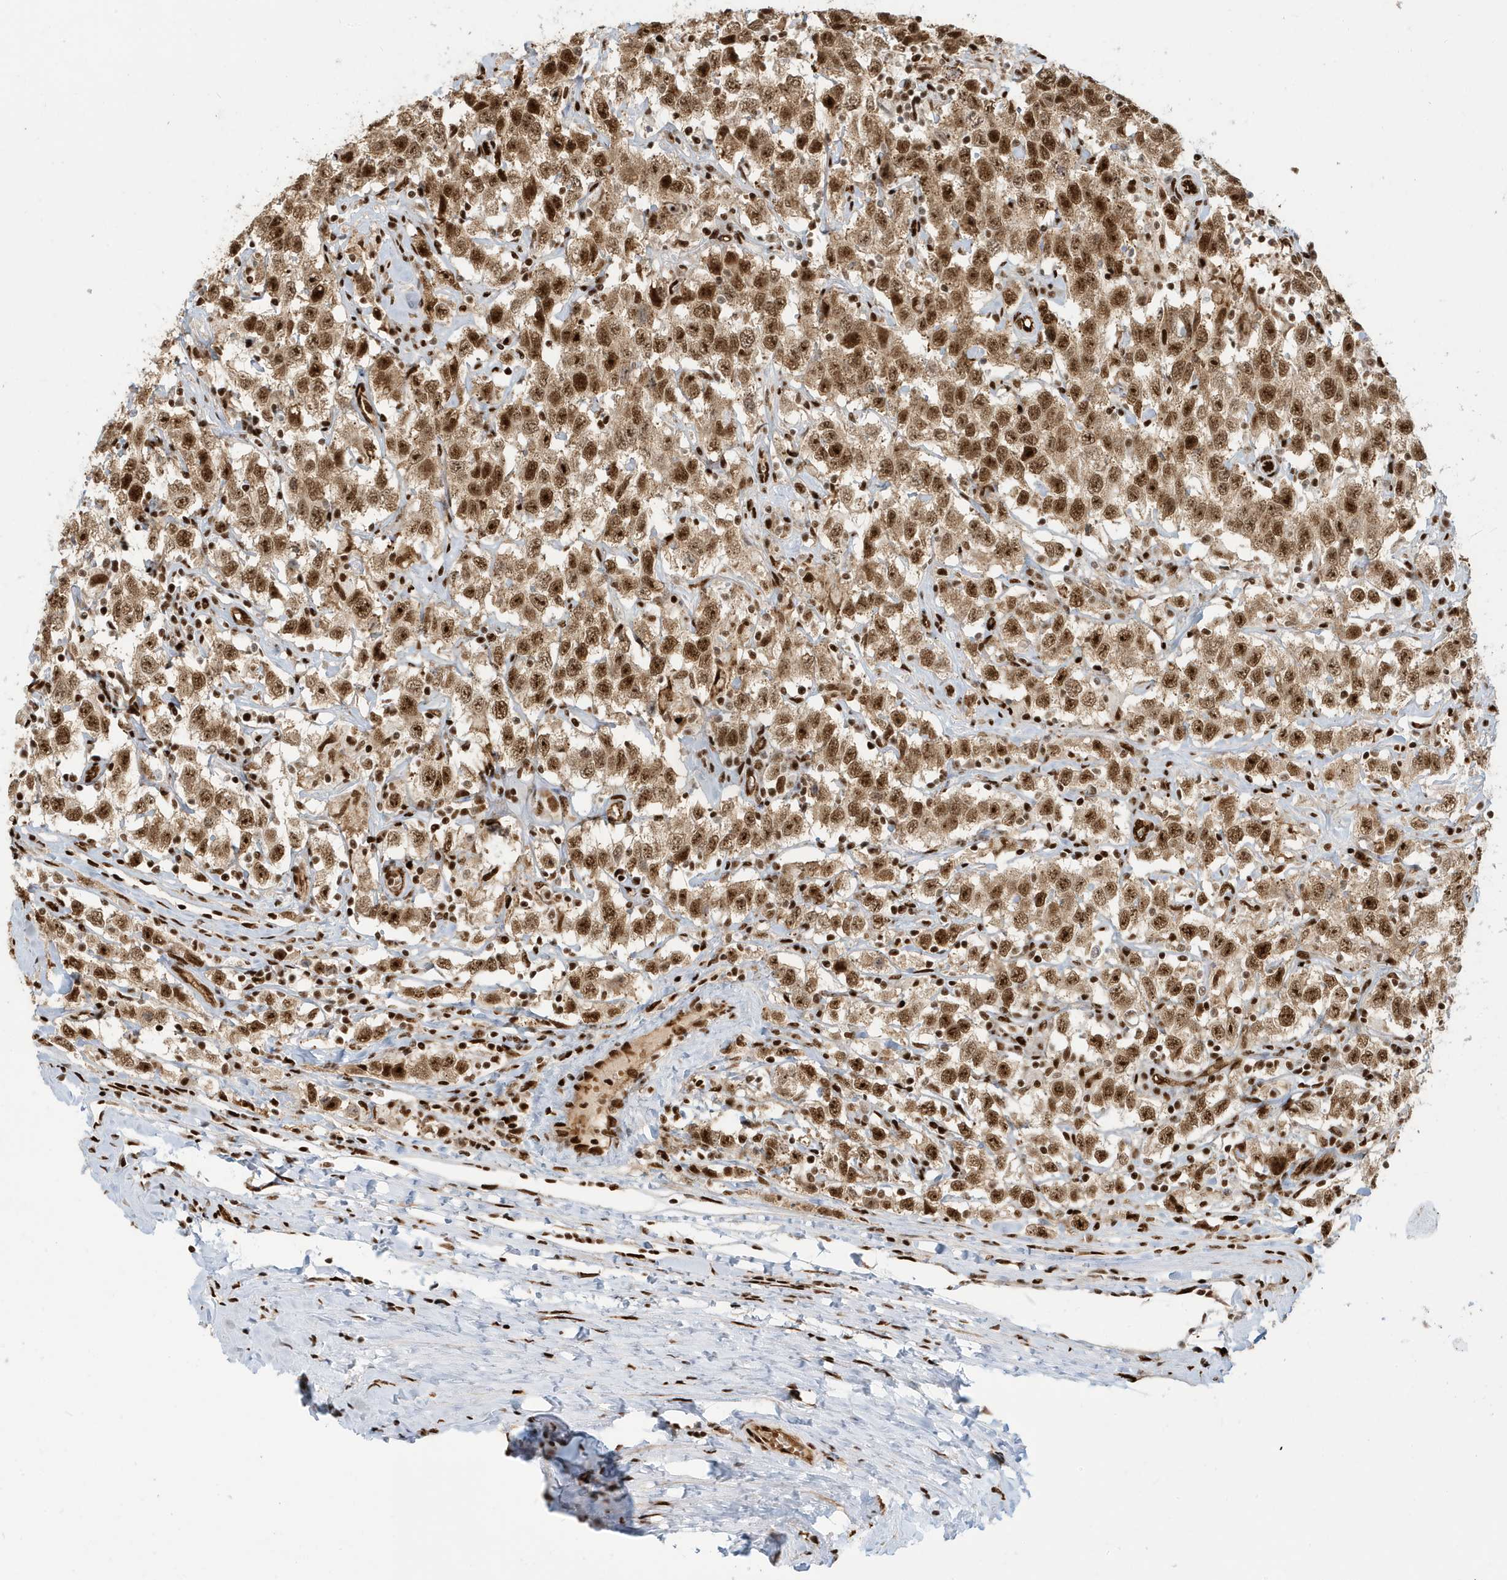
{"staining": {"intensity": "moderate", "quantity": ">75%", "location": "cytoplasmic/membranous,nuclear"}, "tissue": "testis cancer", "cell_type": "Tumor cells", "image_type": "cancer", "snomed": [{"axis": "morphology", "description": "Seminoma, NOS"}, {"axis": "topography", "description": "Testis"}], "caption": "The histopathology image demonstrates staining of testis cancer, revealing moderate cytoplasmic/membranous and nuclear protein expression (brown color) within tumor cells. The protein is stained brown, and the nuclei are stained in blue (DAB IHC with brightfield microscopy, high magnification).", "gene": "CKS2", "patient": {"sex": "male", "age": 41}}